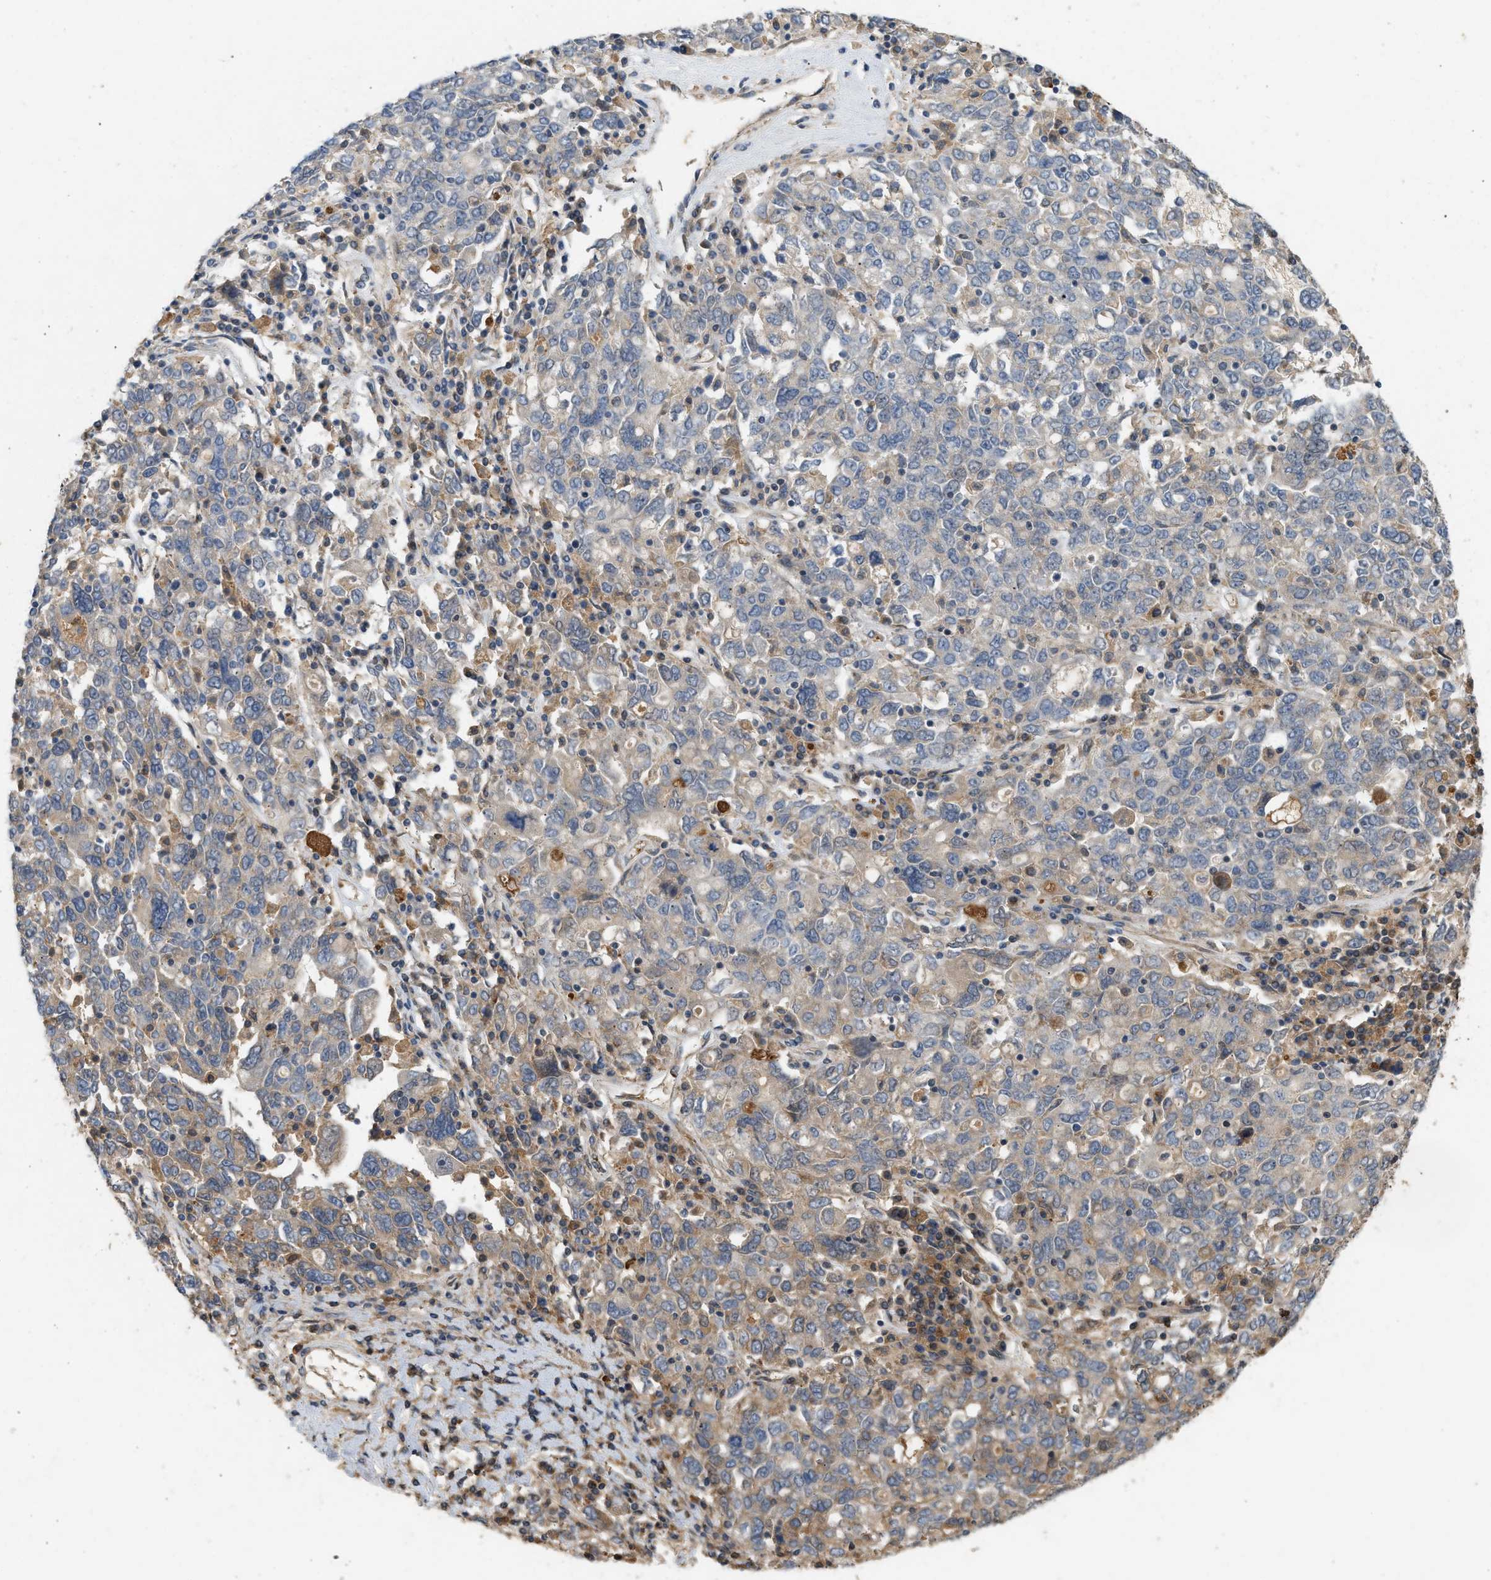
{"staining": {"intensity": "moderate", "quantity": "25%-75%", "location": "cytoplasmic/membranous"}, "tissue": "ovarian cancer", "cell_type": "Tumor cells", "image_type": "cancer", "snomed": [{"axis": "morphology", "description": "Carcinoma, endometroid"}, {"axis": "topography", "description": "Ovary"}], "caption": "Immunohistochemical staining of human endometroid carcinoma (ovarian) shows moderate cytoplasmic/membranous protein positivity in approximately 25%-75% of tumor cells. (DAB IHC with brightfield microscopy, high magnification).", "gene": "F8", "patient": {"sex": "female", "age": 62}}